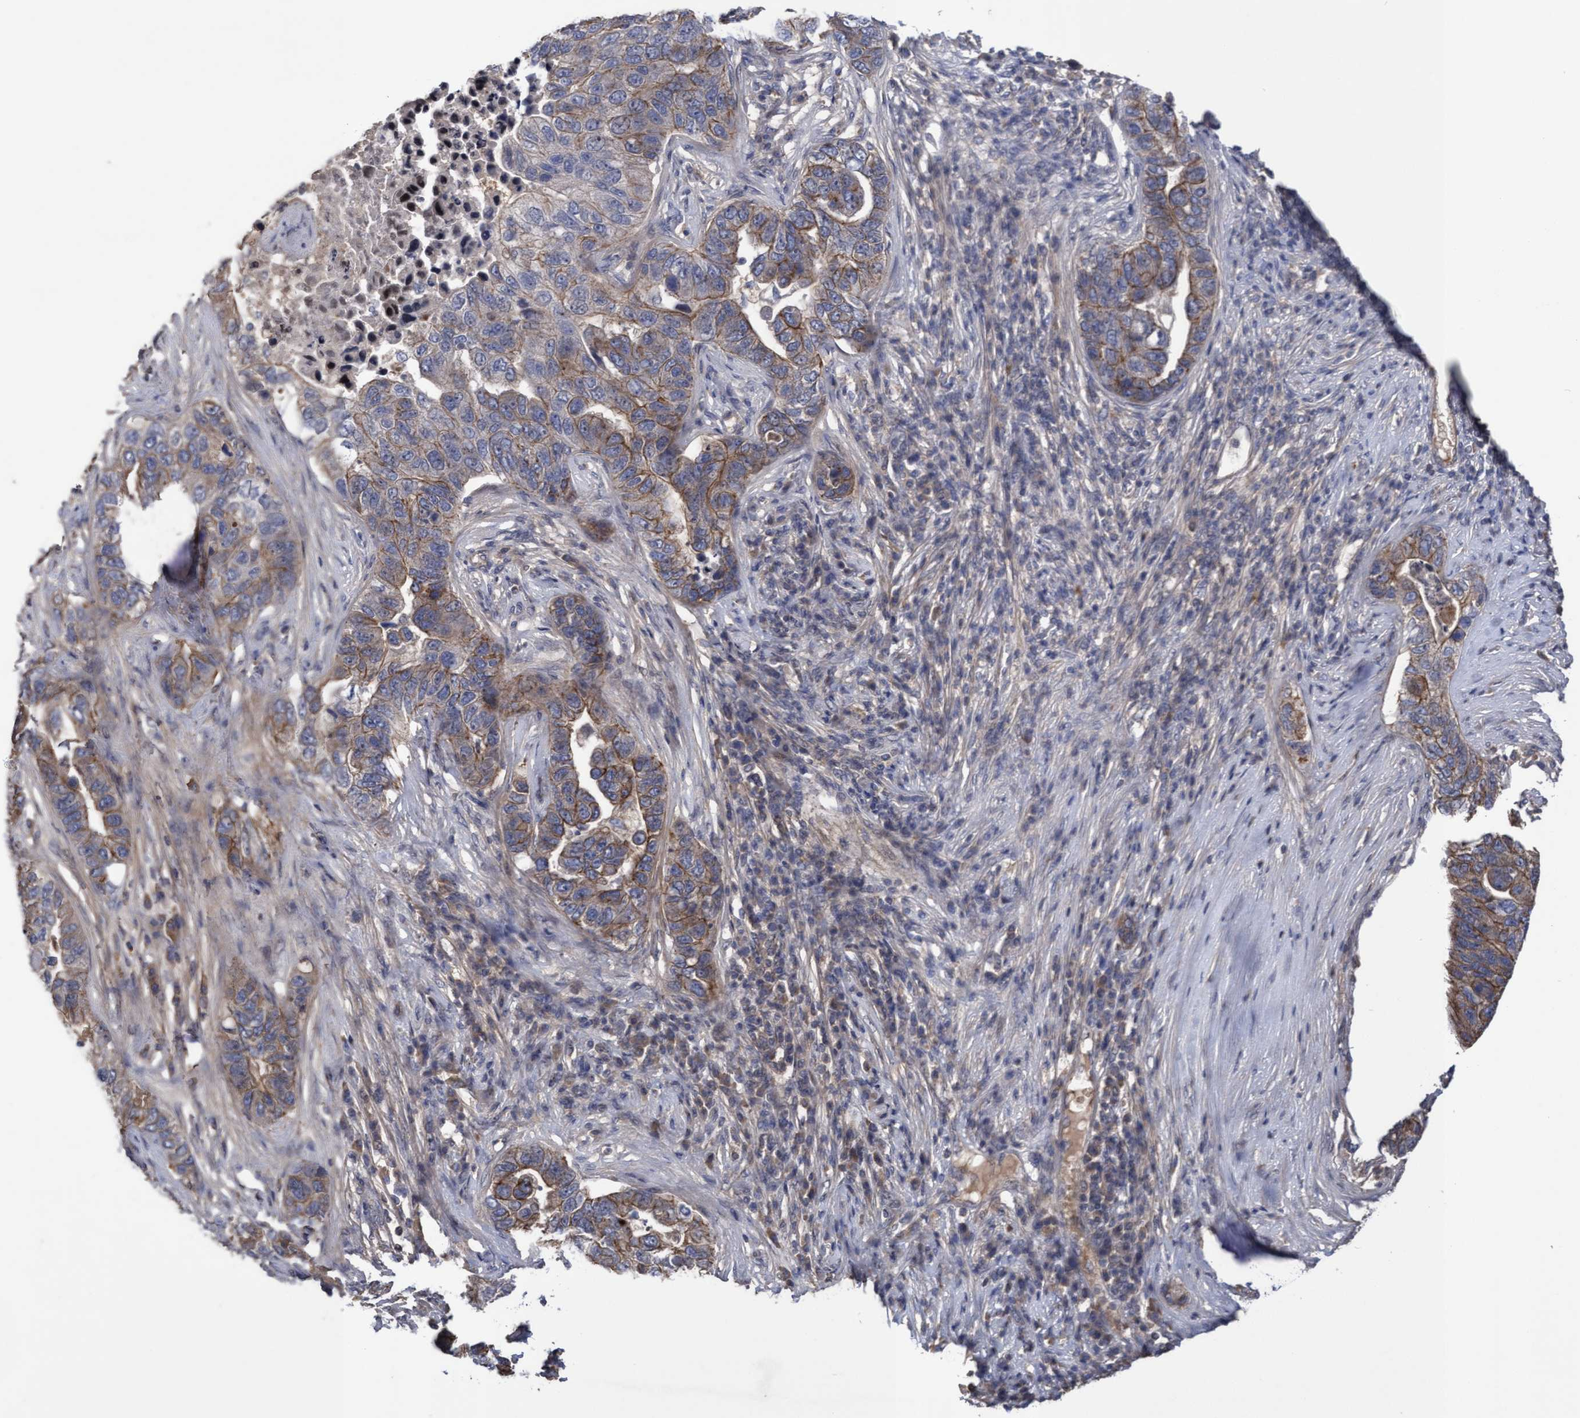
{"staining": {"intensity": "moderate", "quantity": "25%-75%", "location": "cytoplasmic/membranous"}, "tissue": "pancreatic cancer", "cell_type": "Tumor cells", "image_type": "cancer", "snomed": [{"axis": "morphology", "description": "Adenocarcinoma, NOS"}, {"axis": "topography", "description": "Pancreas"}], "caption": "Immunohistochemistry (IHC) of human pancreatic cancer (adenocarcinoma) demonstrates medium levels of moderate cytoplasmic/membranous expression in approximately 25%-75% of tumor cells. (brown staining indicates protein expression, while blue staining denotes nuclei).", "gene": "COBL", "patient": {"sex": "female", "age": 61}}